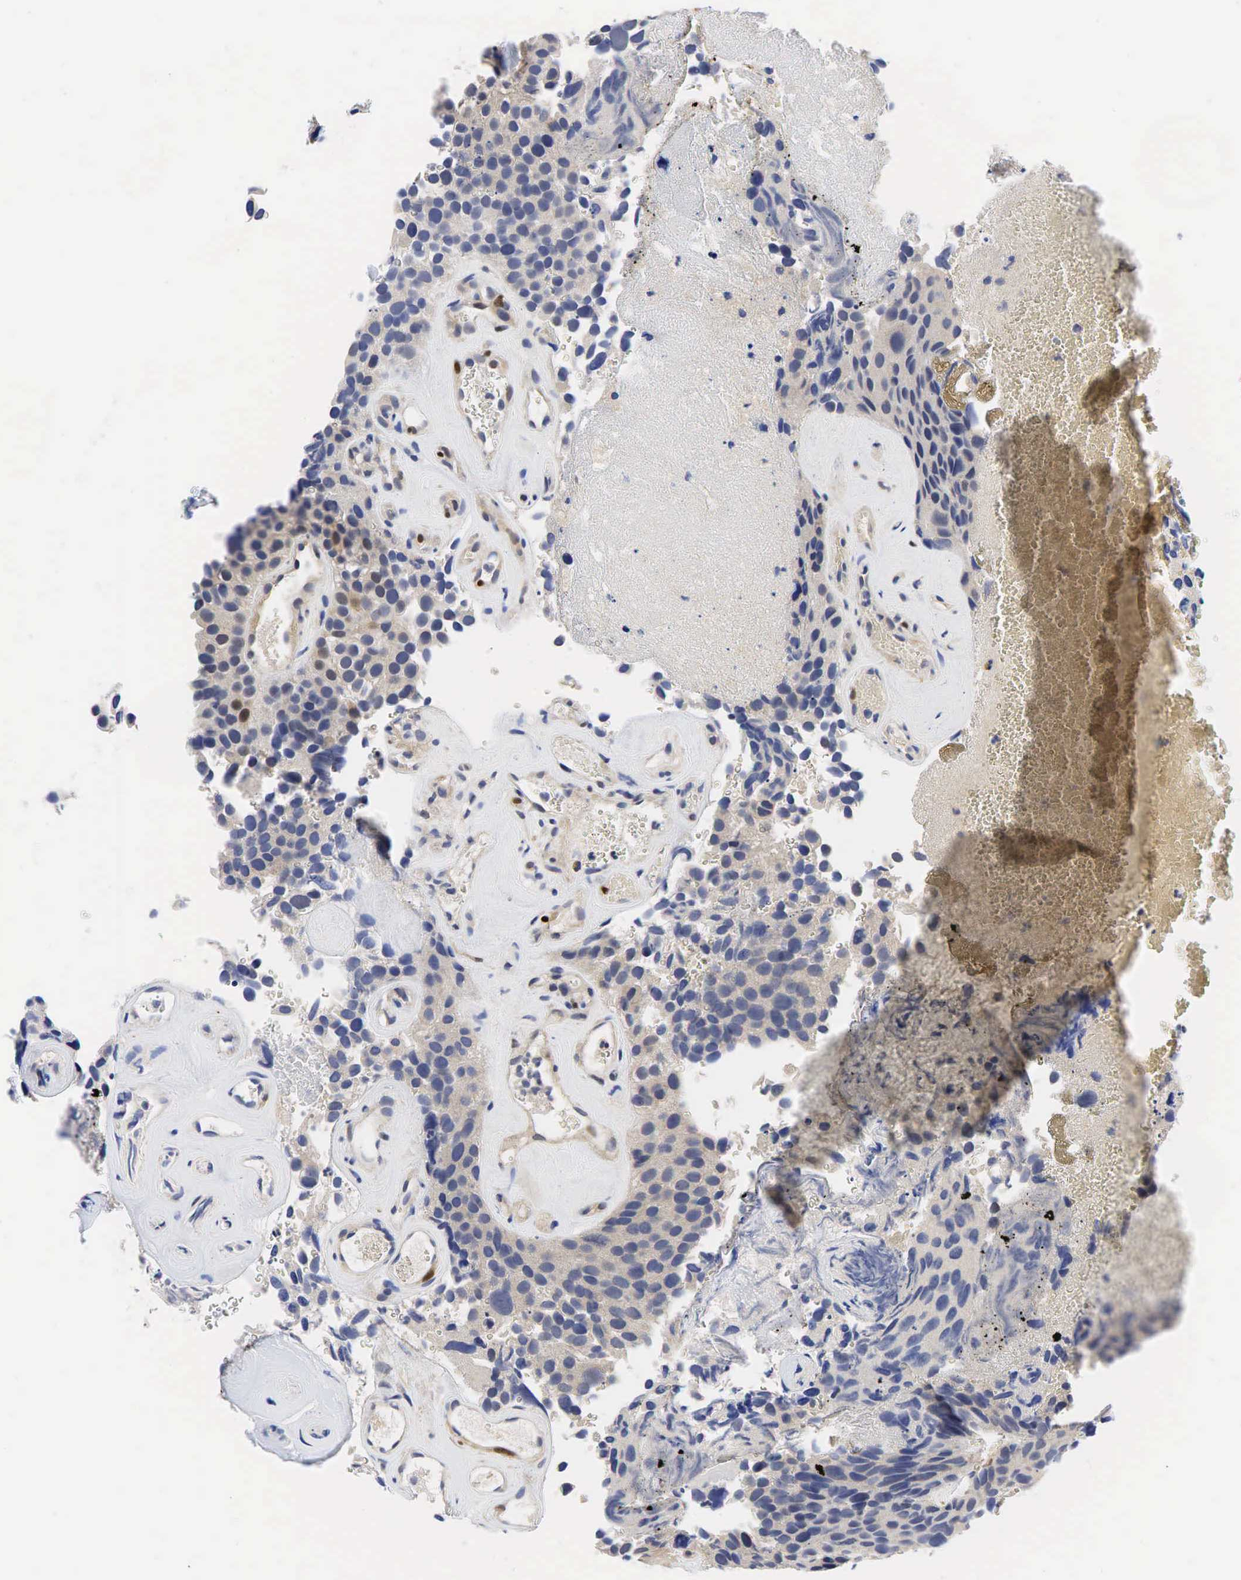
{"staining": {"intensity": "negative", "quantity": "none", "location": "none"}, "tissue": "urothelial cancer", "cell_type": "Tumor cells", "image_type": "cancer", "snomed": [{"axis": "morphology", "description": "Urothelial carcinoma, High grade"}, {"axis": "topography", "description": "Urinary bladder"}], "caption": "Urothelial cancer was stained to show a protein in brown. There is no significant staining in tumor cells.", "gene": "CCND1", "patient": {"sex": "male", "age": 72}}